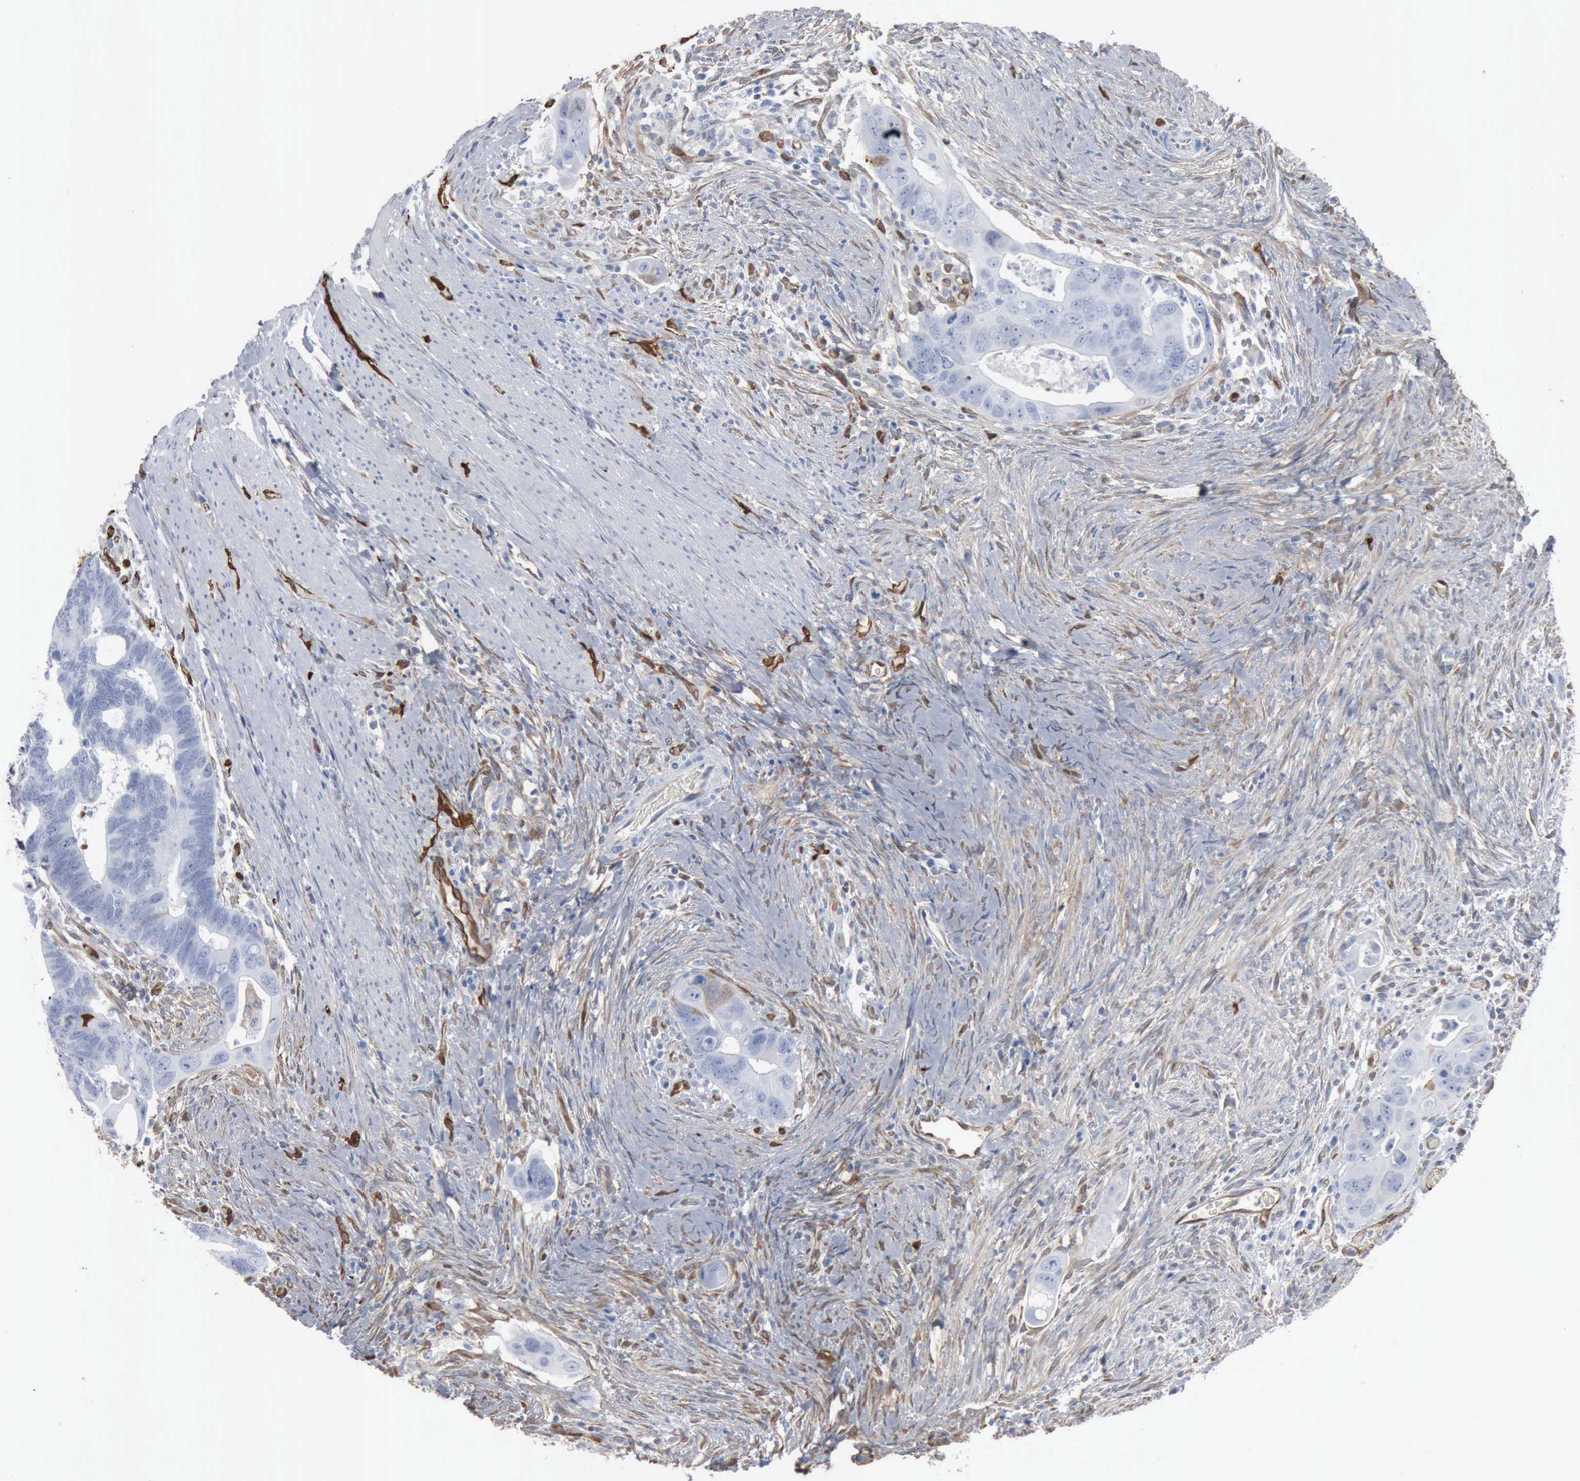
{"staining": {"intensity": "negative", "quantity": "none", "location": "none"}, "tissue": "colorectal cancer", "cell_type": "Tumor cells", "image_type": "cancer", "snomed": [{"axis": "morphology", "description": "Adenocarcinoma, NOS"}, {"axis": "topography", "description": "Rectum"}], "caption": "Colorectal adenocarcinoma stained for a protein using immunohistochemistry (IHC) displays no positivity tumor cells.", "gene": "FSCN1", "patient": {"sex": "male", "age": 53}}